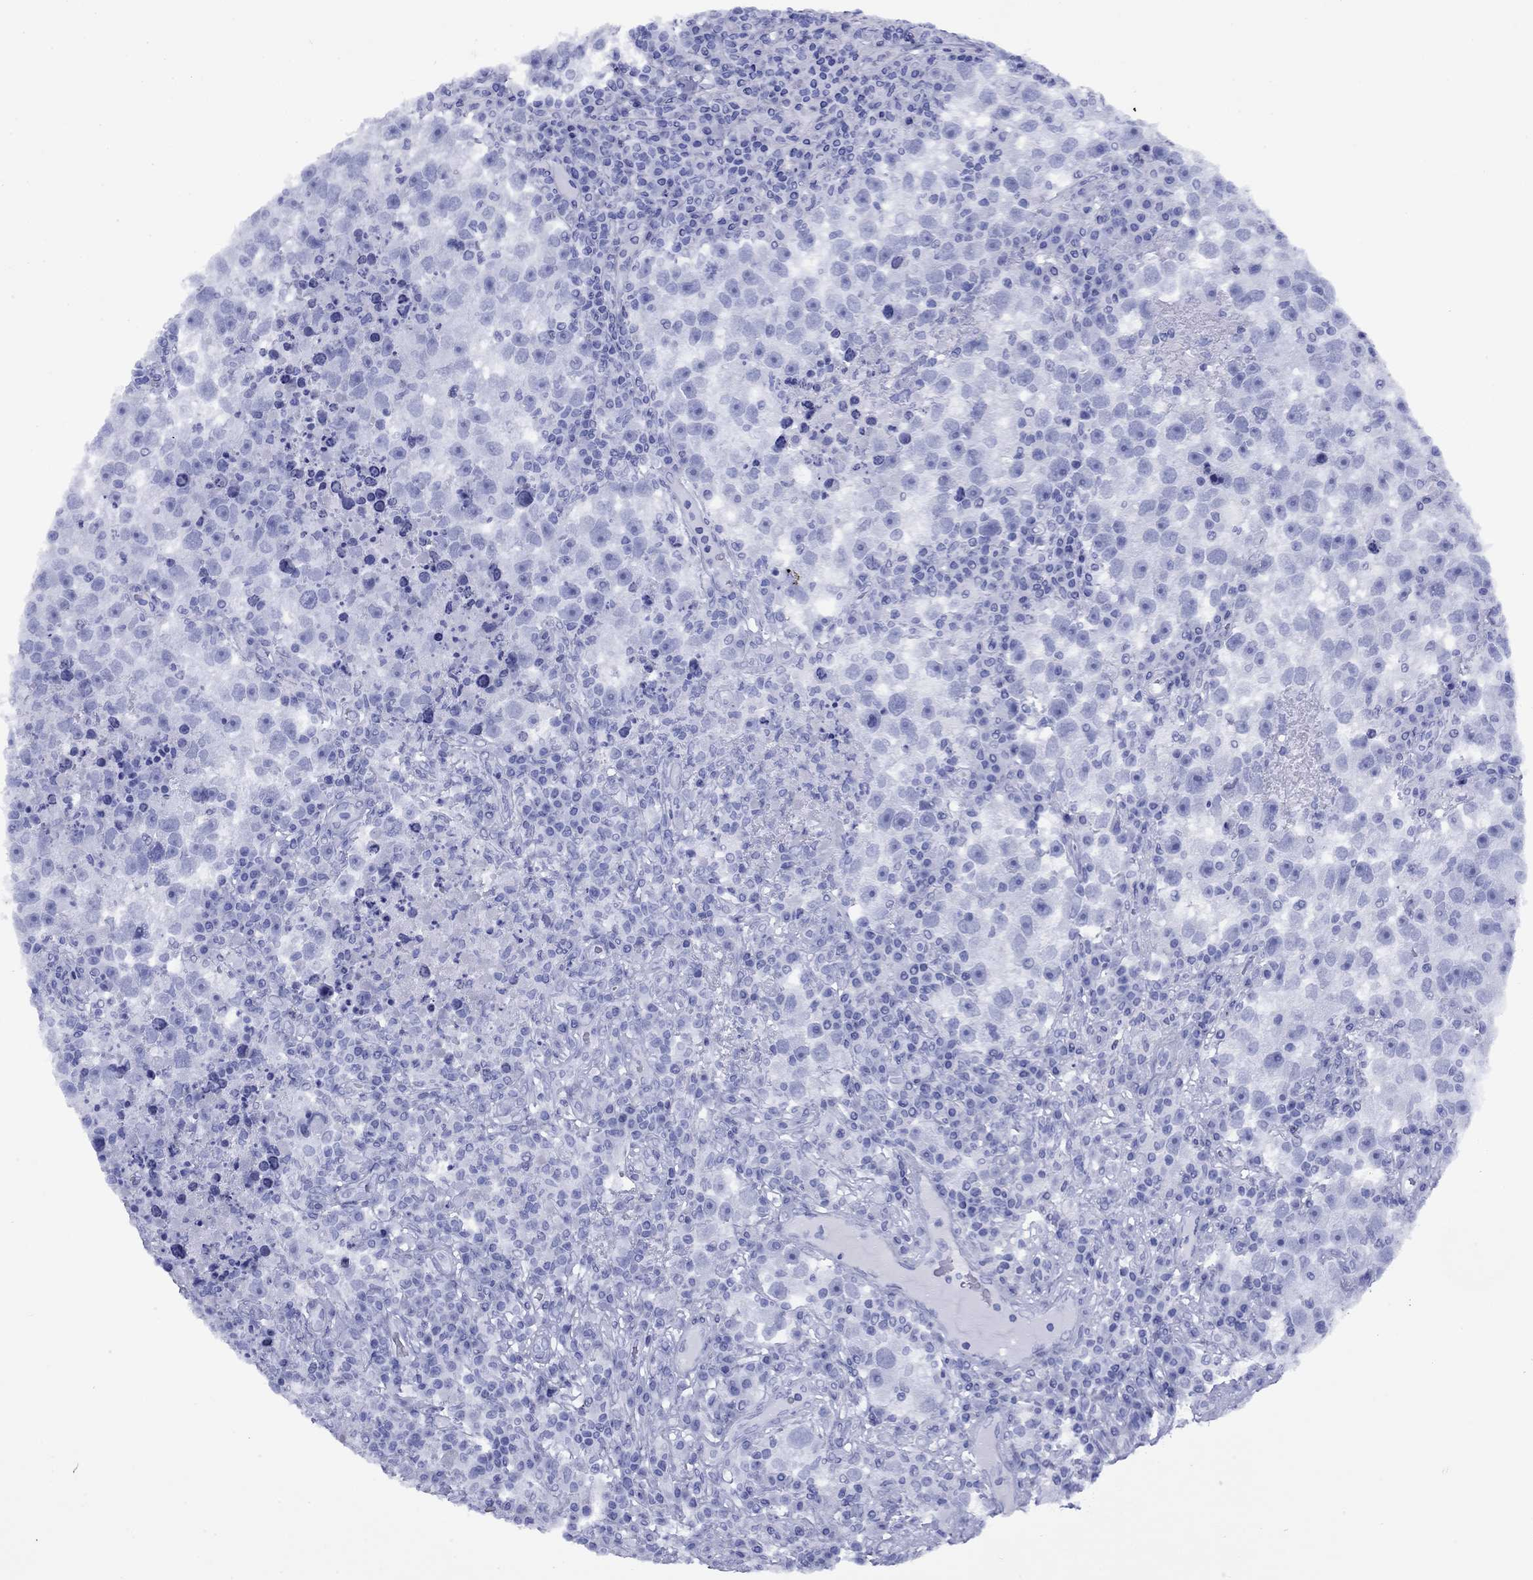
{"staining": {"intensity": "negative", "quantity": "none", "location": "none"}, "tissue": "testis cancer", "cell_type": "Tumor cells", "image_type": "cancer", "snomed": [{"axis": "morphology", "description": "Seminoma, NOS"}, {"axis": "topography", "description": "Testis"}], "caption": "Tumor cells are negative for protein expression in human testis cancer.", "gene": "GIP", "patient": {"sex": "male", "age": 47}}